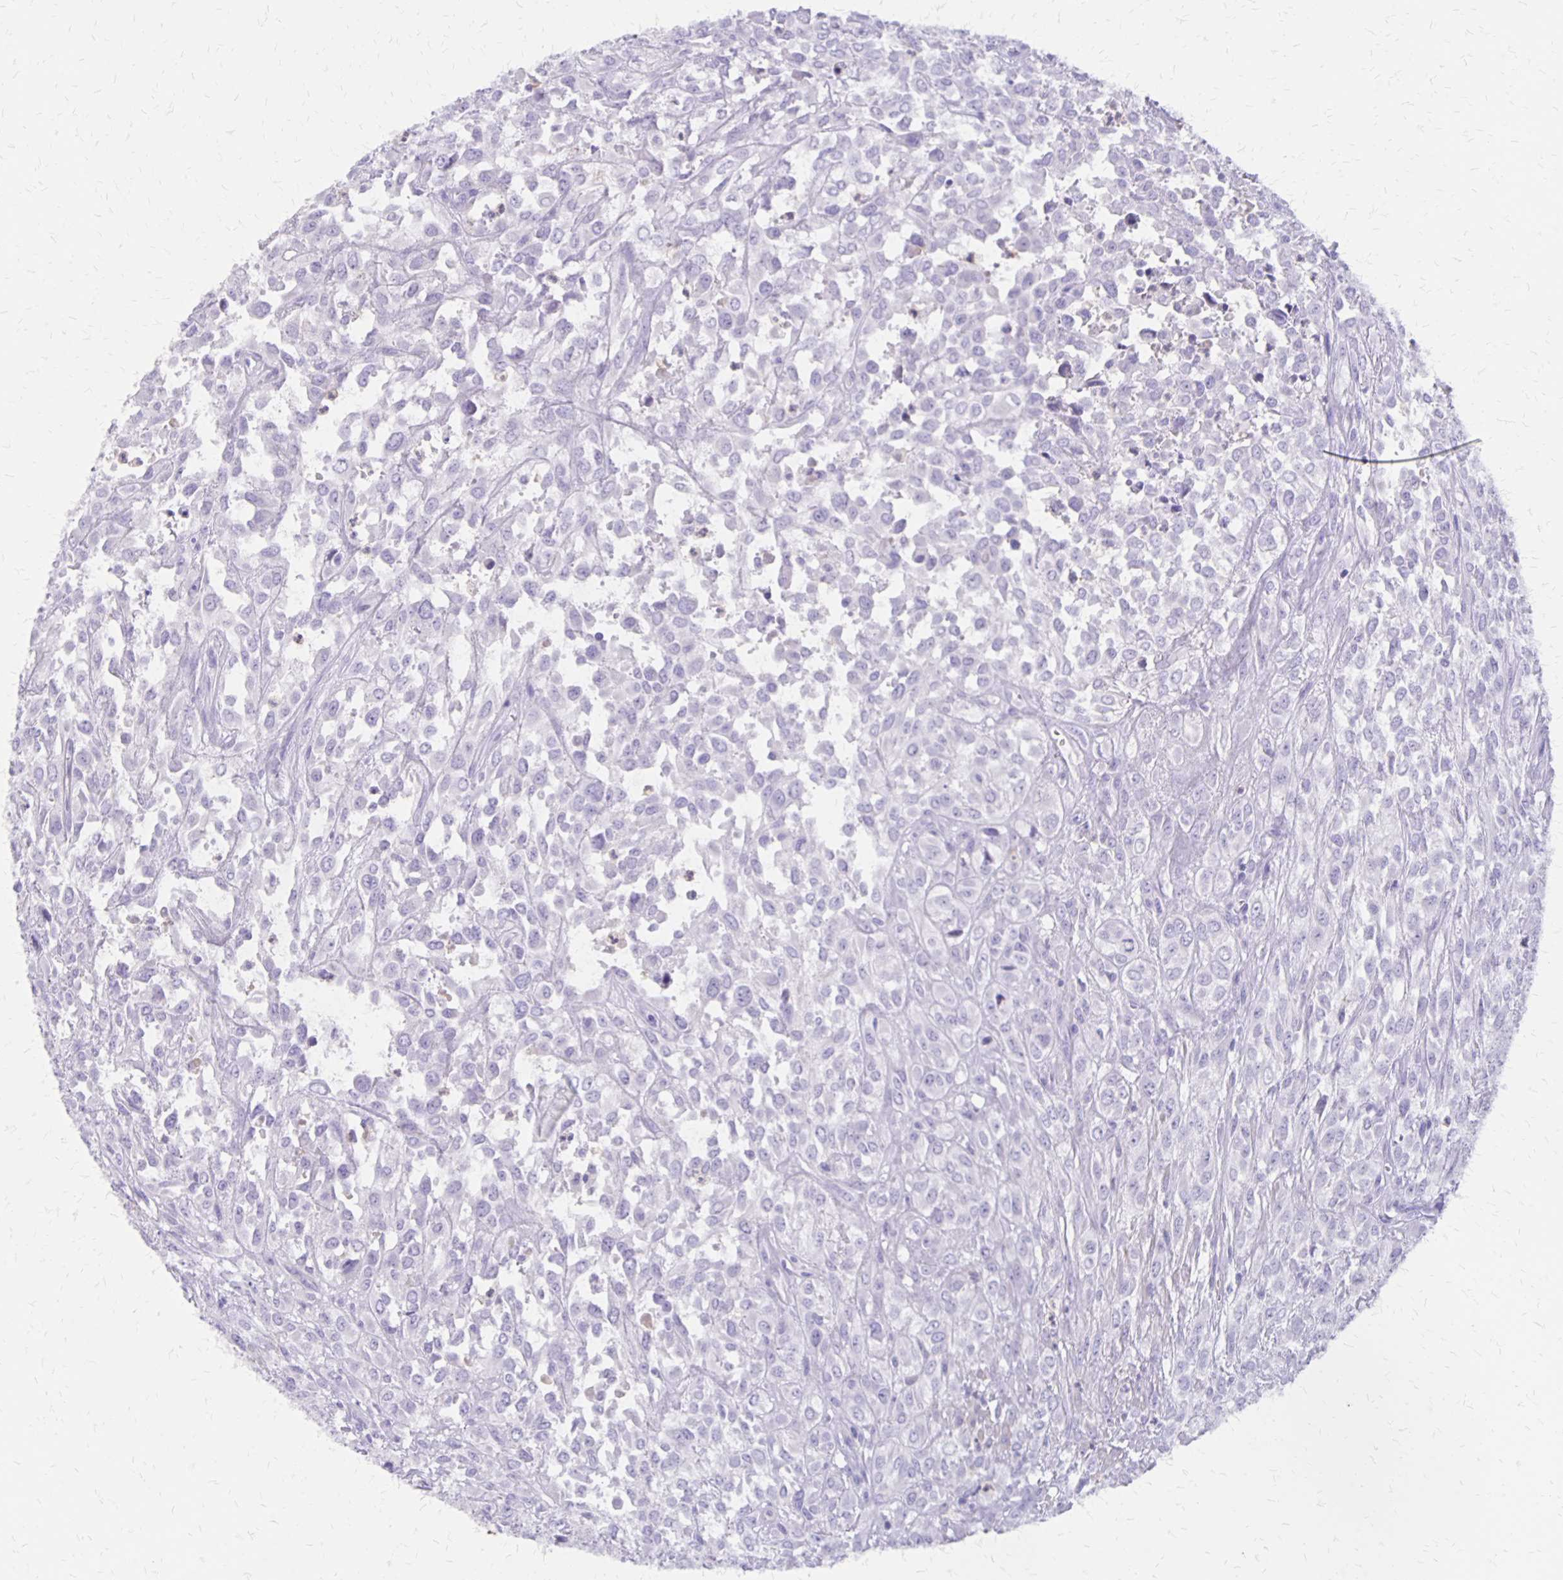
{"staining": {"intensity": "negative", "quantity": "none", "location": "none"}, "tissue": "urothelial cancer", "cell_type": "Tumor cells", "image_type": "cancer", "snomed": [{"axis": "morphology", "description": "Urothelial carcinoma, High grade"}, {"axis": "topography", "description": "Urinary bladder"}], "caption": "This is a micrograph of immunohistochemistry (IHC) staining of urothelial carcinoma (high-grade), which shows no positivity in tumor cells.", "gene": "SEPTIN5", "patient": {"sex": "male", "age": 67}}